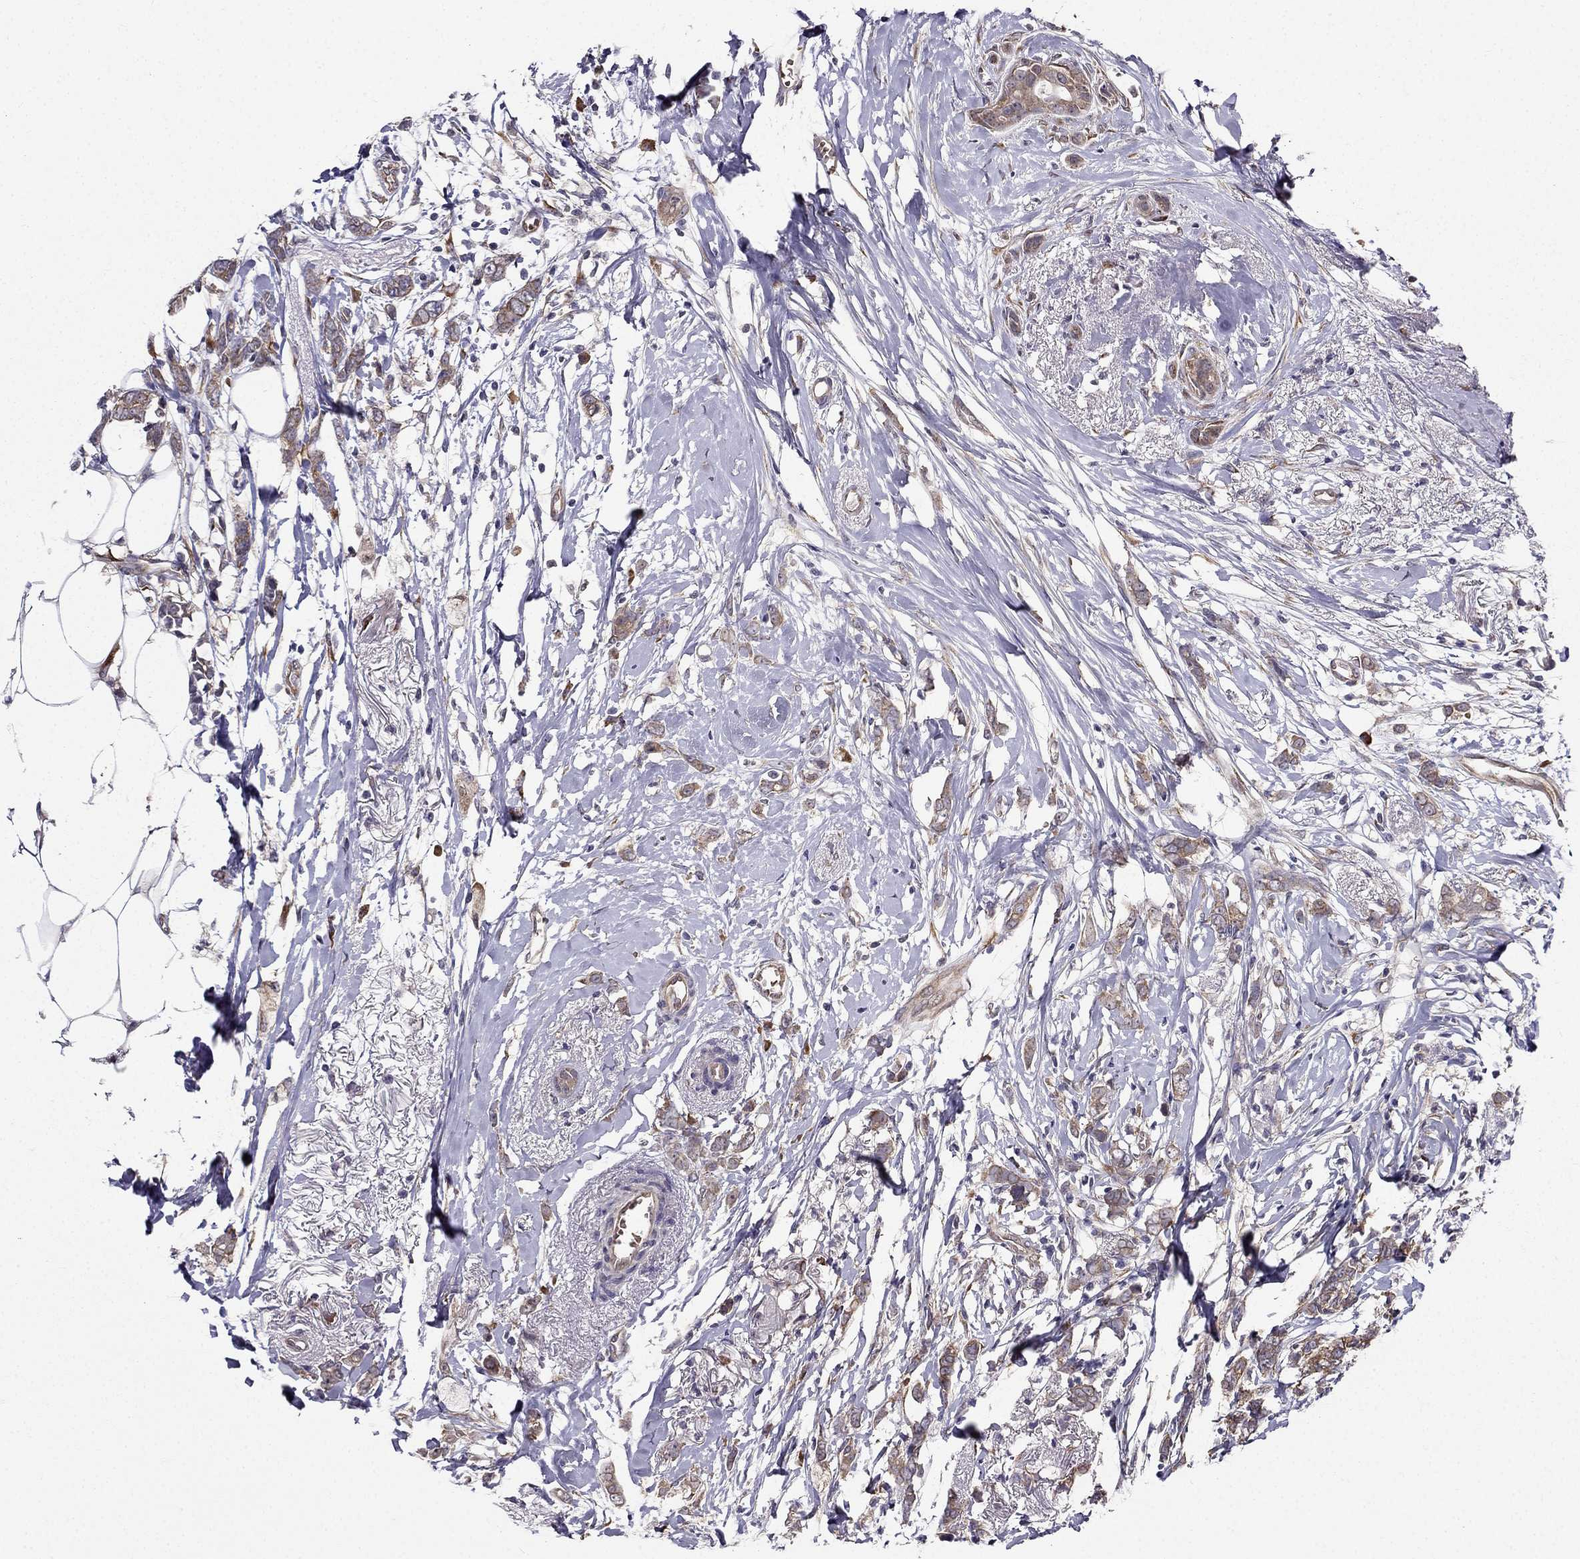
{"staining": {"intensity": "weak", "quantity": ">75%", "location": "cytoplasmic/membranous"}, "tissue": "breast cancer", "cell_type": "Tumor cells", "image_type": "cancer", "snomed": [{"axis": "morphology", "description": "Duct carcinoma"}, {"axis": "topography", "description": "Breast"}], "caption": "Tumor cells display low levels of weak cytoplasmic/membranous staining in about >75% of cells in human breast cancer (infiltrating ductal carcinoma). Nuclei are stained in blue.", "gene": "ARHGEF28", "patient": {"sex": "female", "age": 40}}